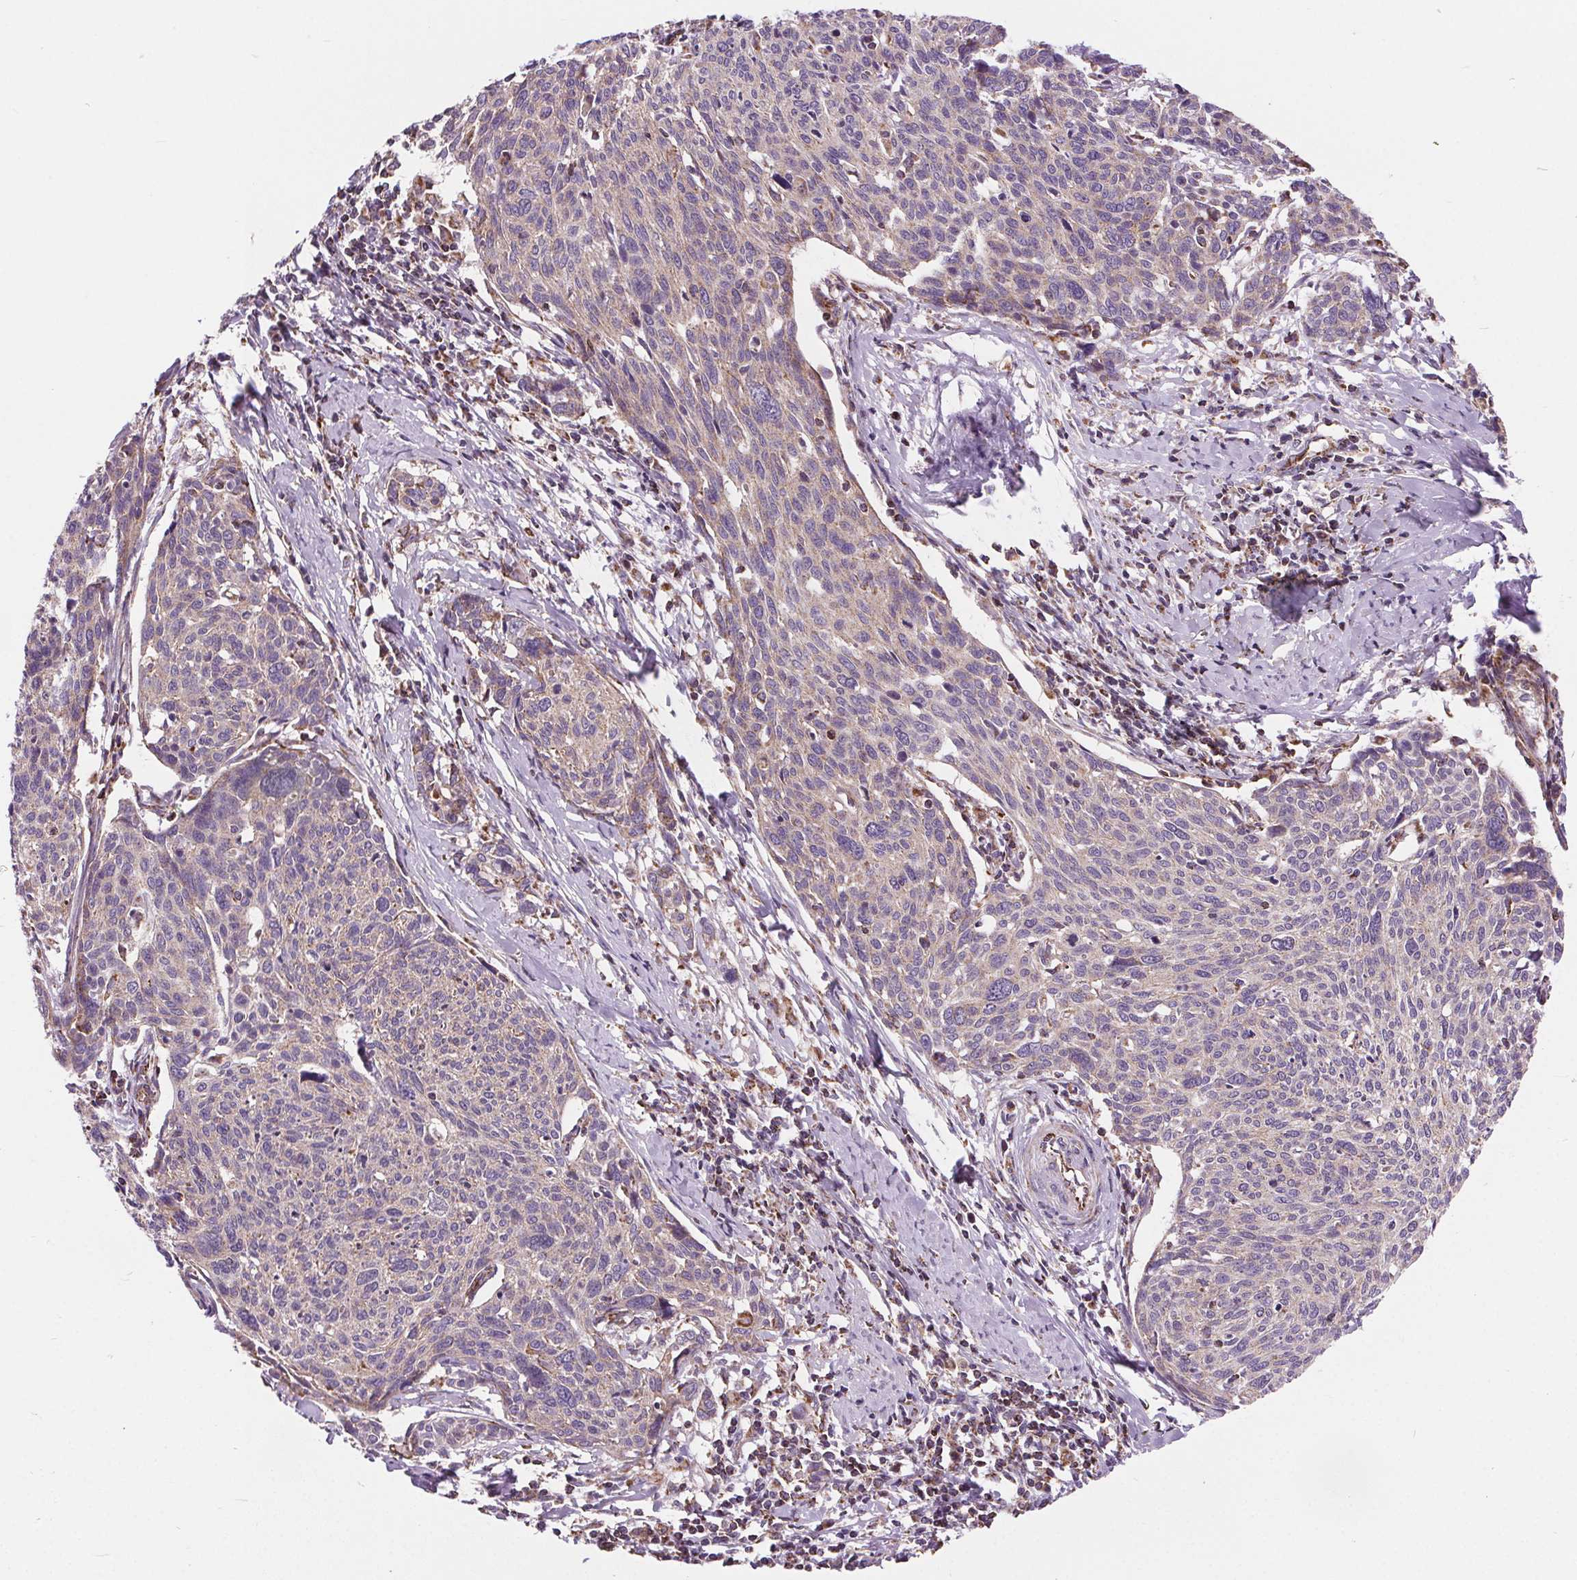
{"staining": {"intensity": "negative", "quantity": "none", "location": "none"}, "tissue": "cervical cancer", "cell_type": "Tumor cells", "image_type": "cancer", "snomed": [{"axis": "morphology", "description": "Squamous cell carcinoma, NOS"}, {"axis": "topography", "description": "Cervix"}], "caption": "DAB (3,3'-diaminobenzidine) immunohistochemical staining of cervical cancer (squamous cell carcinoma) exhibits no significant staining in tumor cells.", "gene": "GOLT1B", "patient": {"sex": "female", "age": 49}}